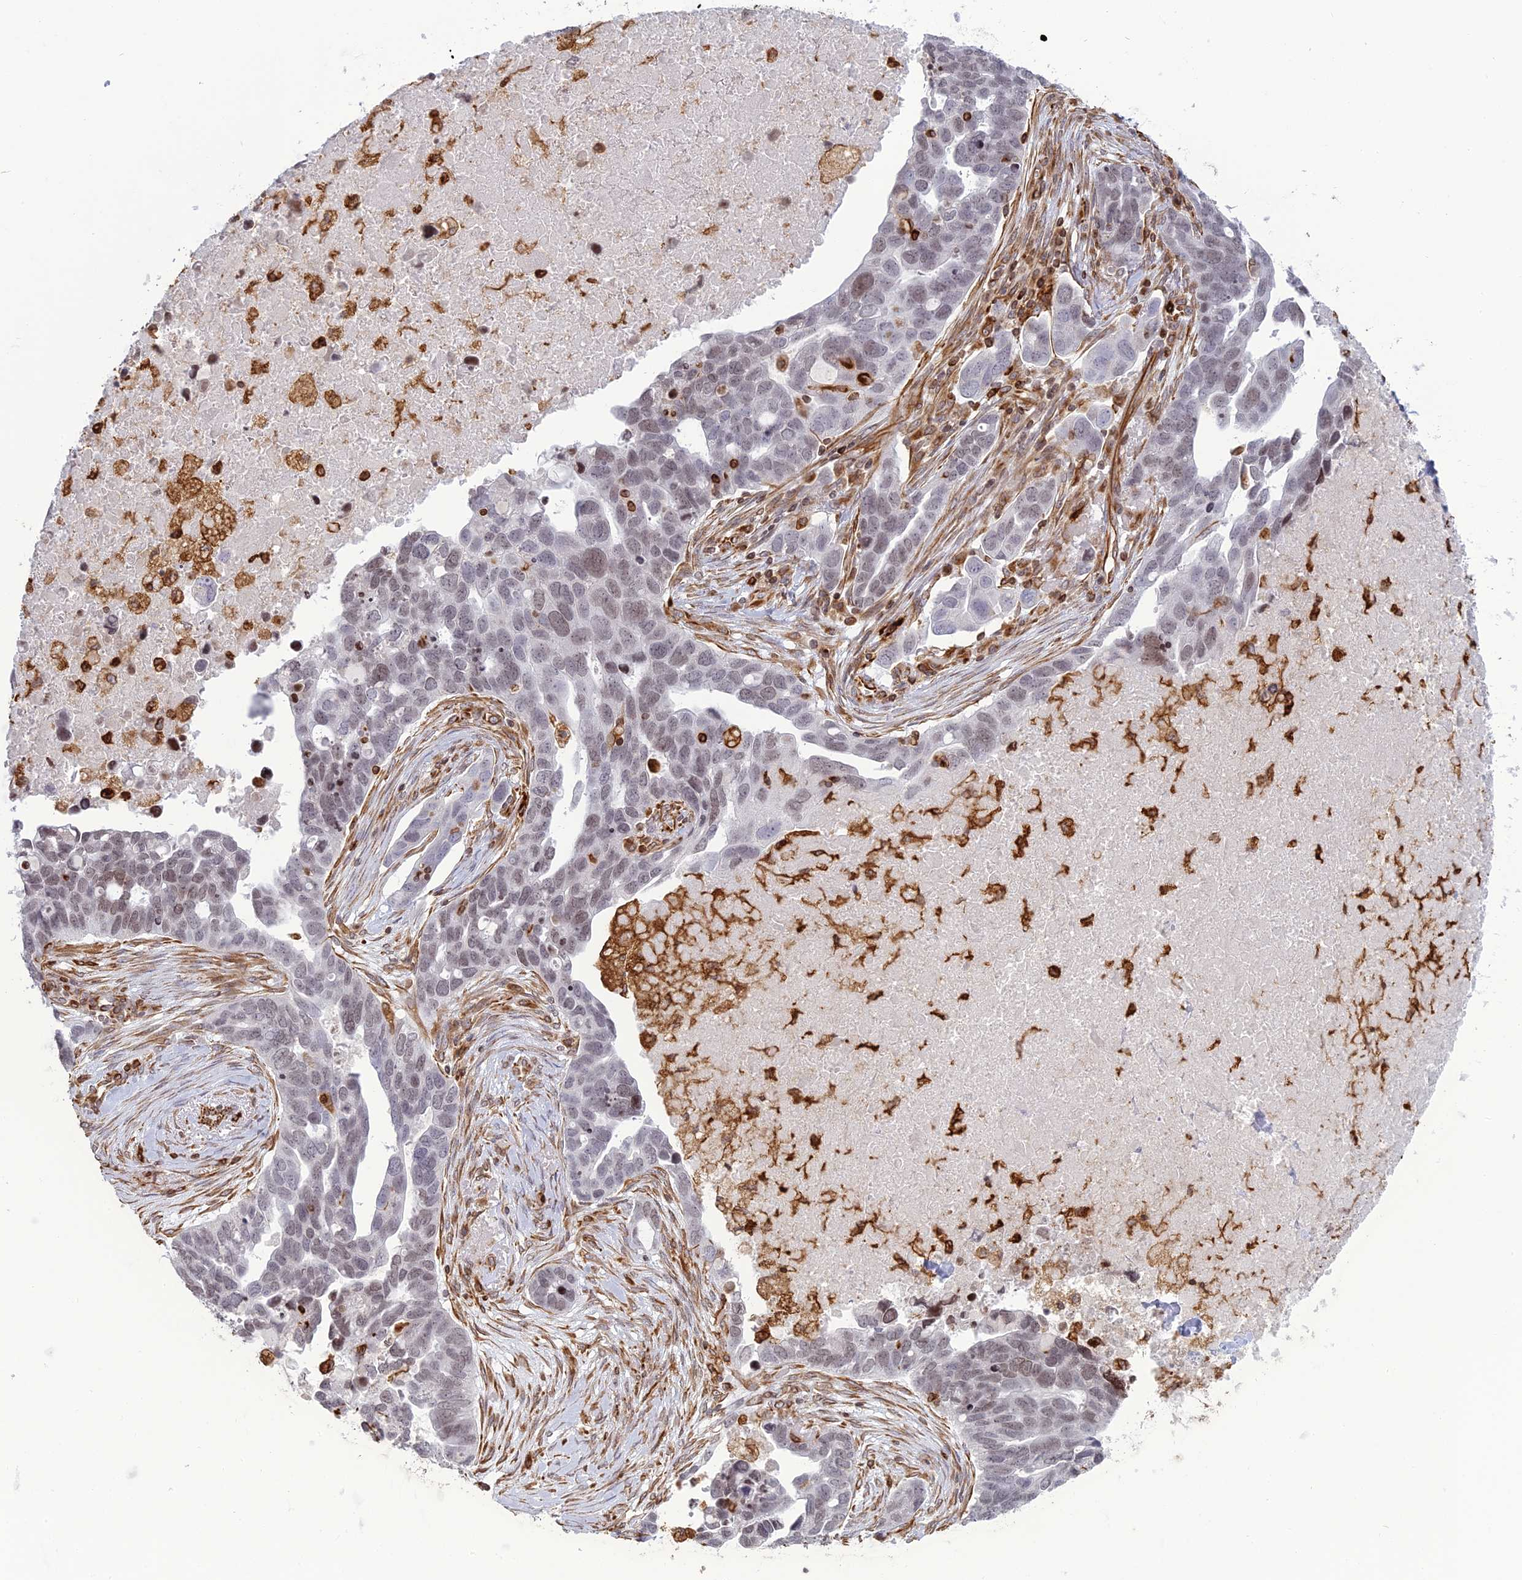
{"staining": {"intensity": "weak", "quantity": "<25%", "location": "nuclear"}, "tissue": "ovarian cancer", "cell_type": "Tumor cells", "image_type": "cancer", "snomed": [{"axis": "morphology", "description": "Cystadenocarcinoma, serous, NOS"}, {"axis": "topography", "description": "Ovary"}], "caption": "Photomicrograph shows no protein expression in tumor cells of ovarian serous cystadenocarcinoma tissue.", "gene": "APOBR", "patient": {"sex": "female", "age": 54}}